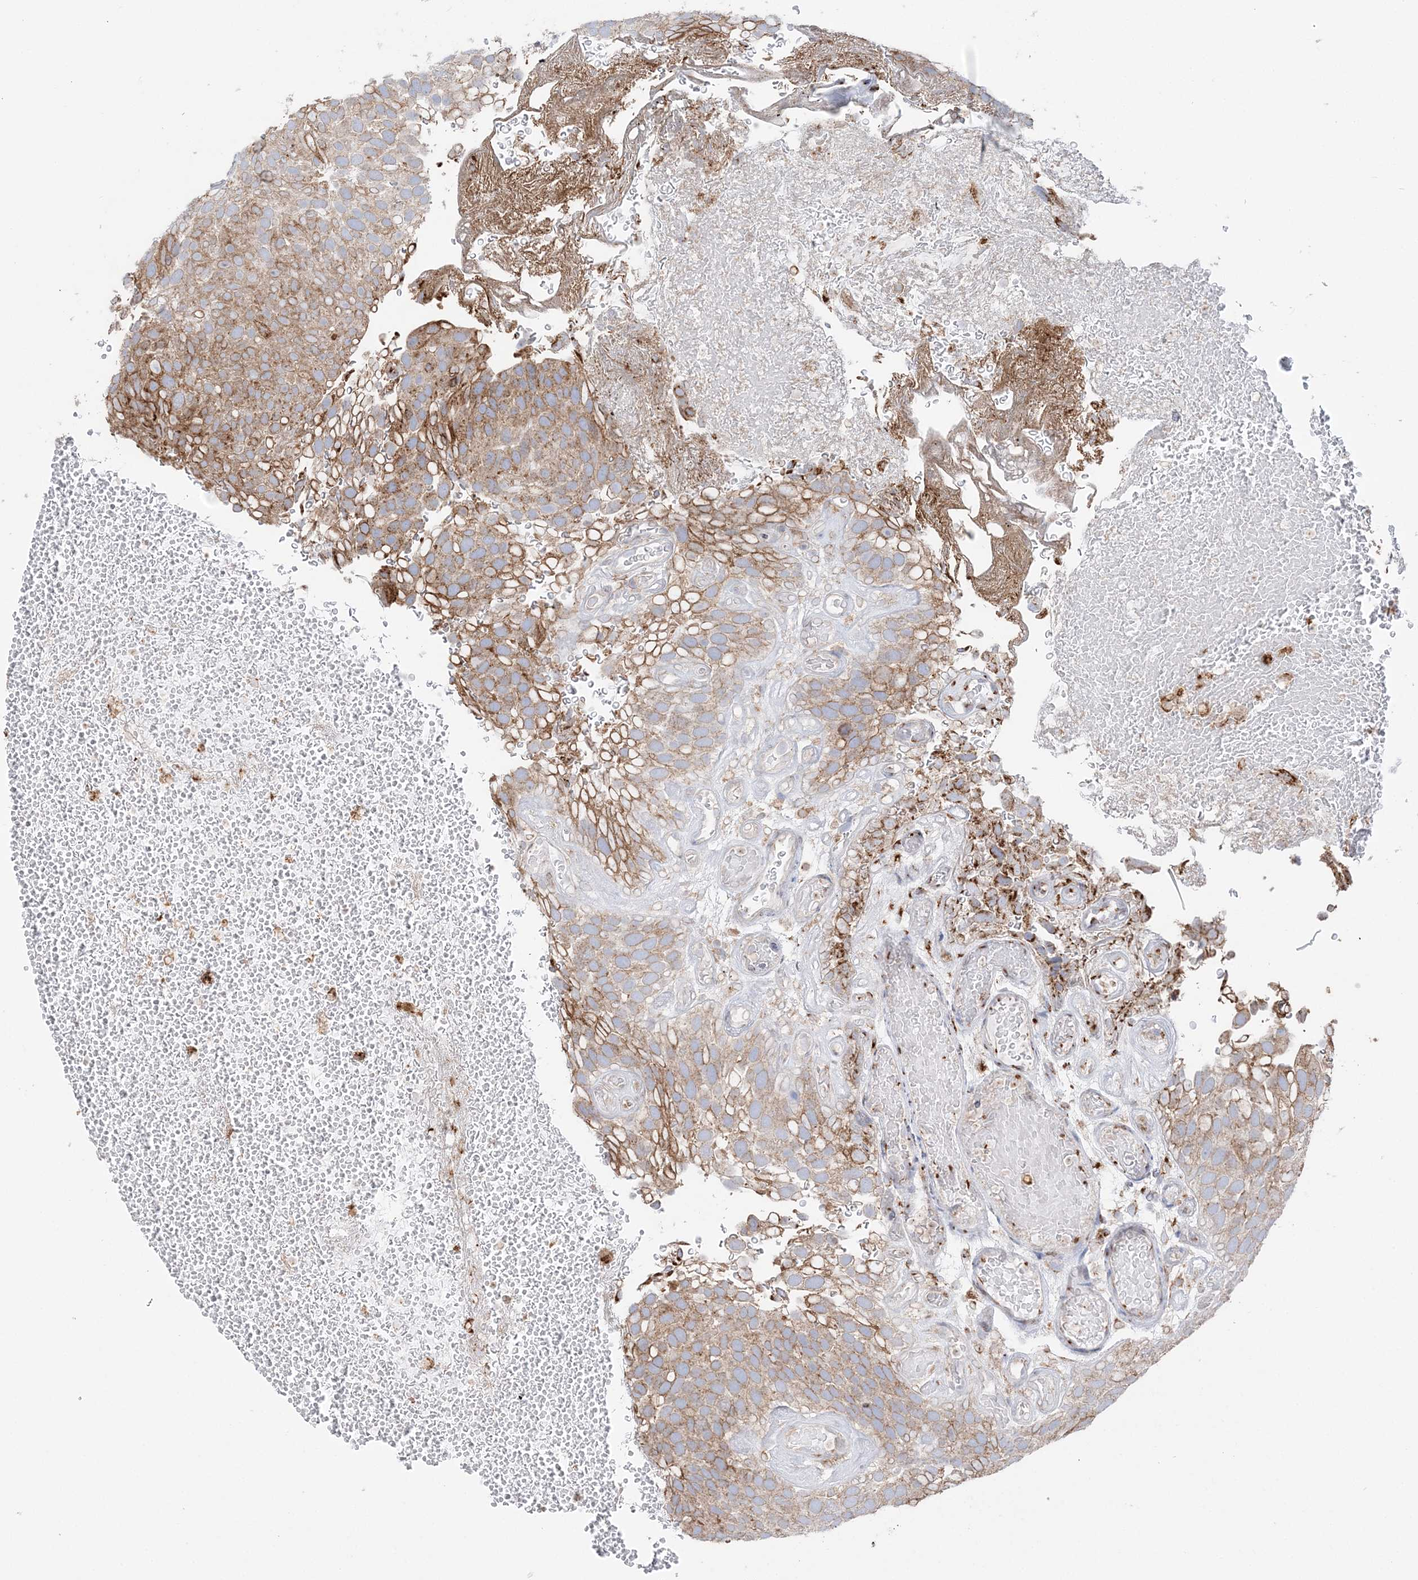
{"staining": {"intensity": "moderate", "quantity": ">75%", "location": "cytoplasmic/membranous"}, "tissue": "urothelial cancer", "cell_type": "Tumor cells", "image_type": "cancer", "snomed": [{"axis": "morphology", "description": "Urothelial carcinoma, Low grade"}, {"axis": "topography", "description": "Urinary bladder"}], "caption": "DAB (3,3'-diaminobenzidine) immunohistochemical staining of urothelial carcinoma (low-grade) reveals moderate cytoplasmic/membranous protein staining in about >75% of tumor cells.", "gene": "TMED10", "patient": {"sex": "male", "age": 78}}